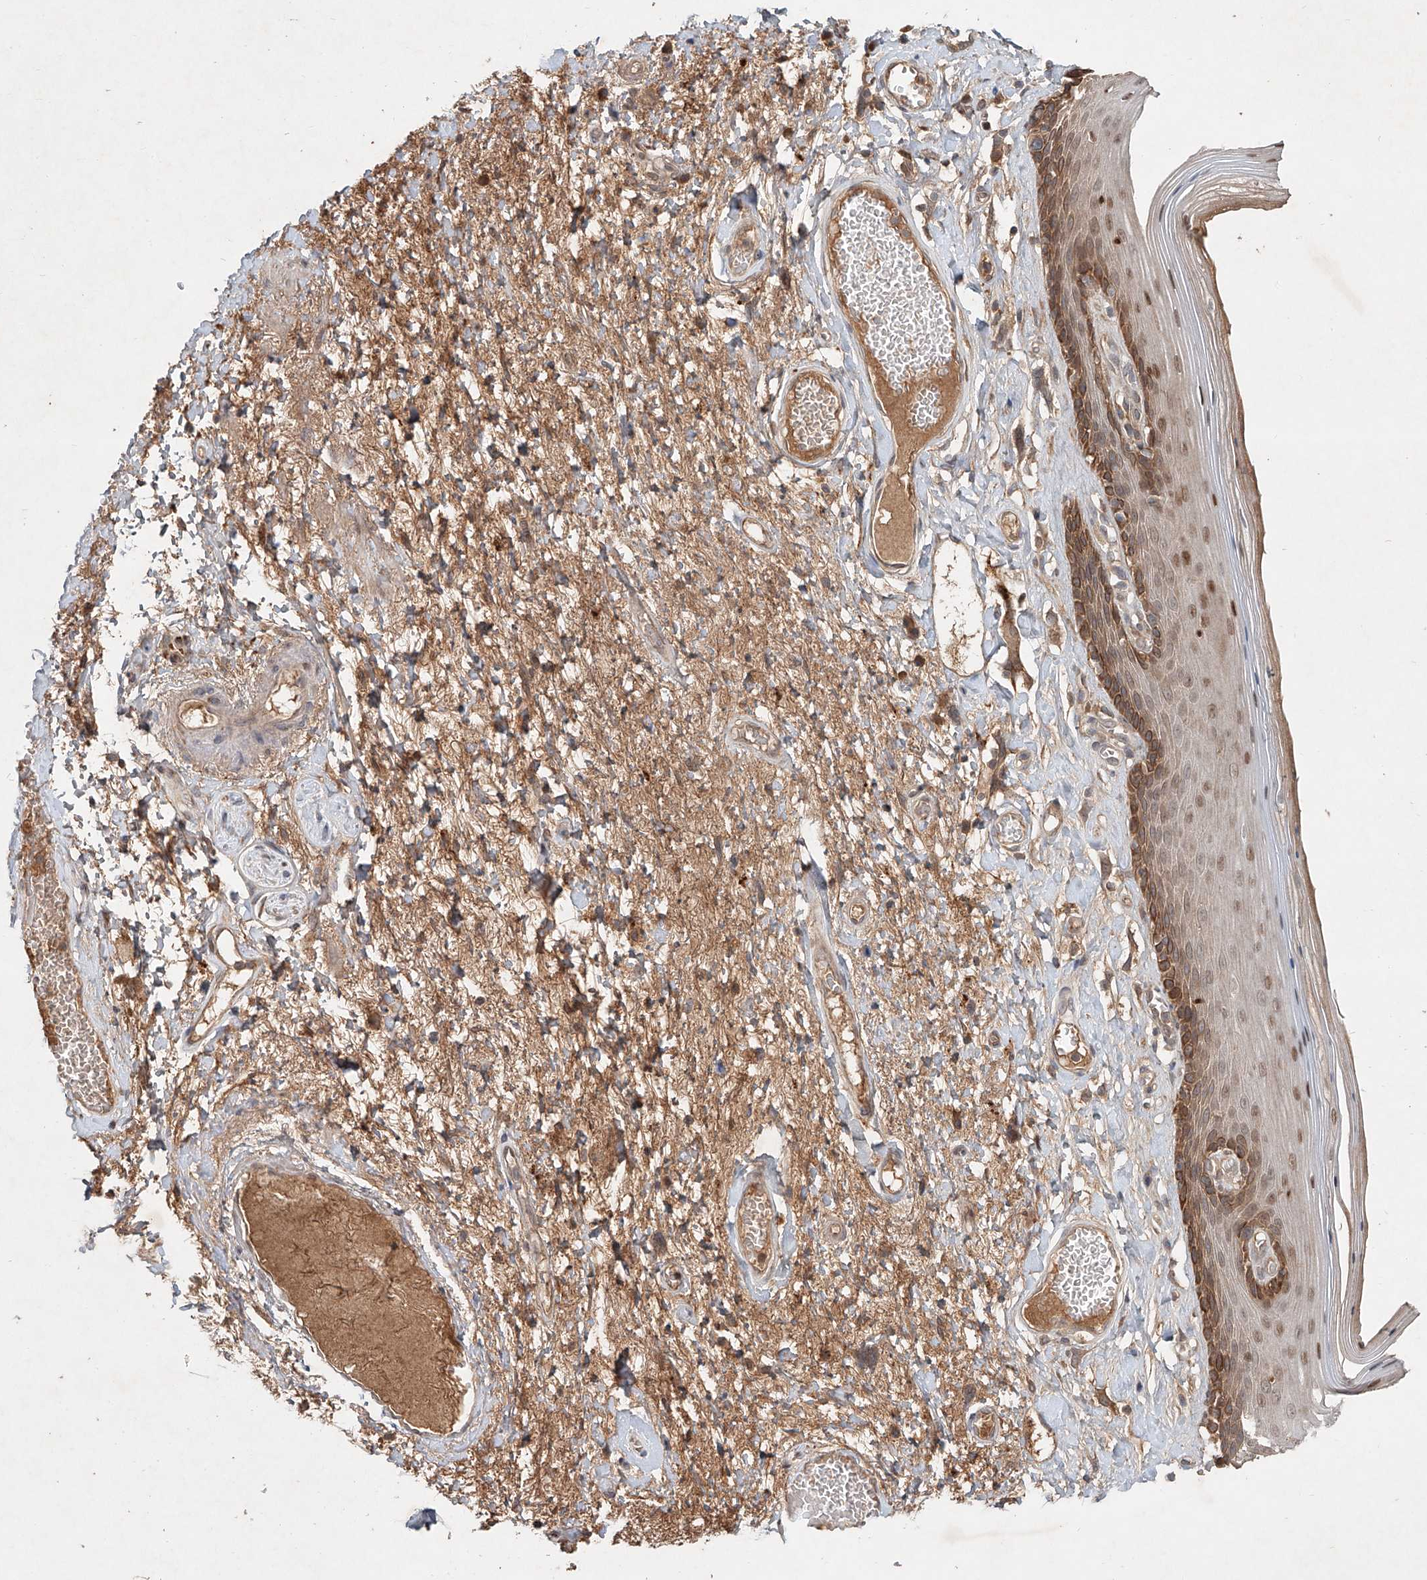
{"staining": {"intensity": "moderate", "quantity": ">75%", "location": "cytoplasmic/membranous,nuclear"}, "tissue": "skin", "cell_type": "Epidermal cells", "image_type": "normal", "snomed": [{"axis": "morphology", "description": "Normal tissue, NOS"}, {"axis": "topography", "description": "Anal"}], "caption": "An image of human skin stained for a protein exhibits moderate cytoplasmic/membranous,nuclear brown staining in epidermal cells.", "gene": "IER5", "patient": {"sex": "male", "age": 69}}